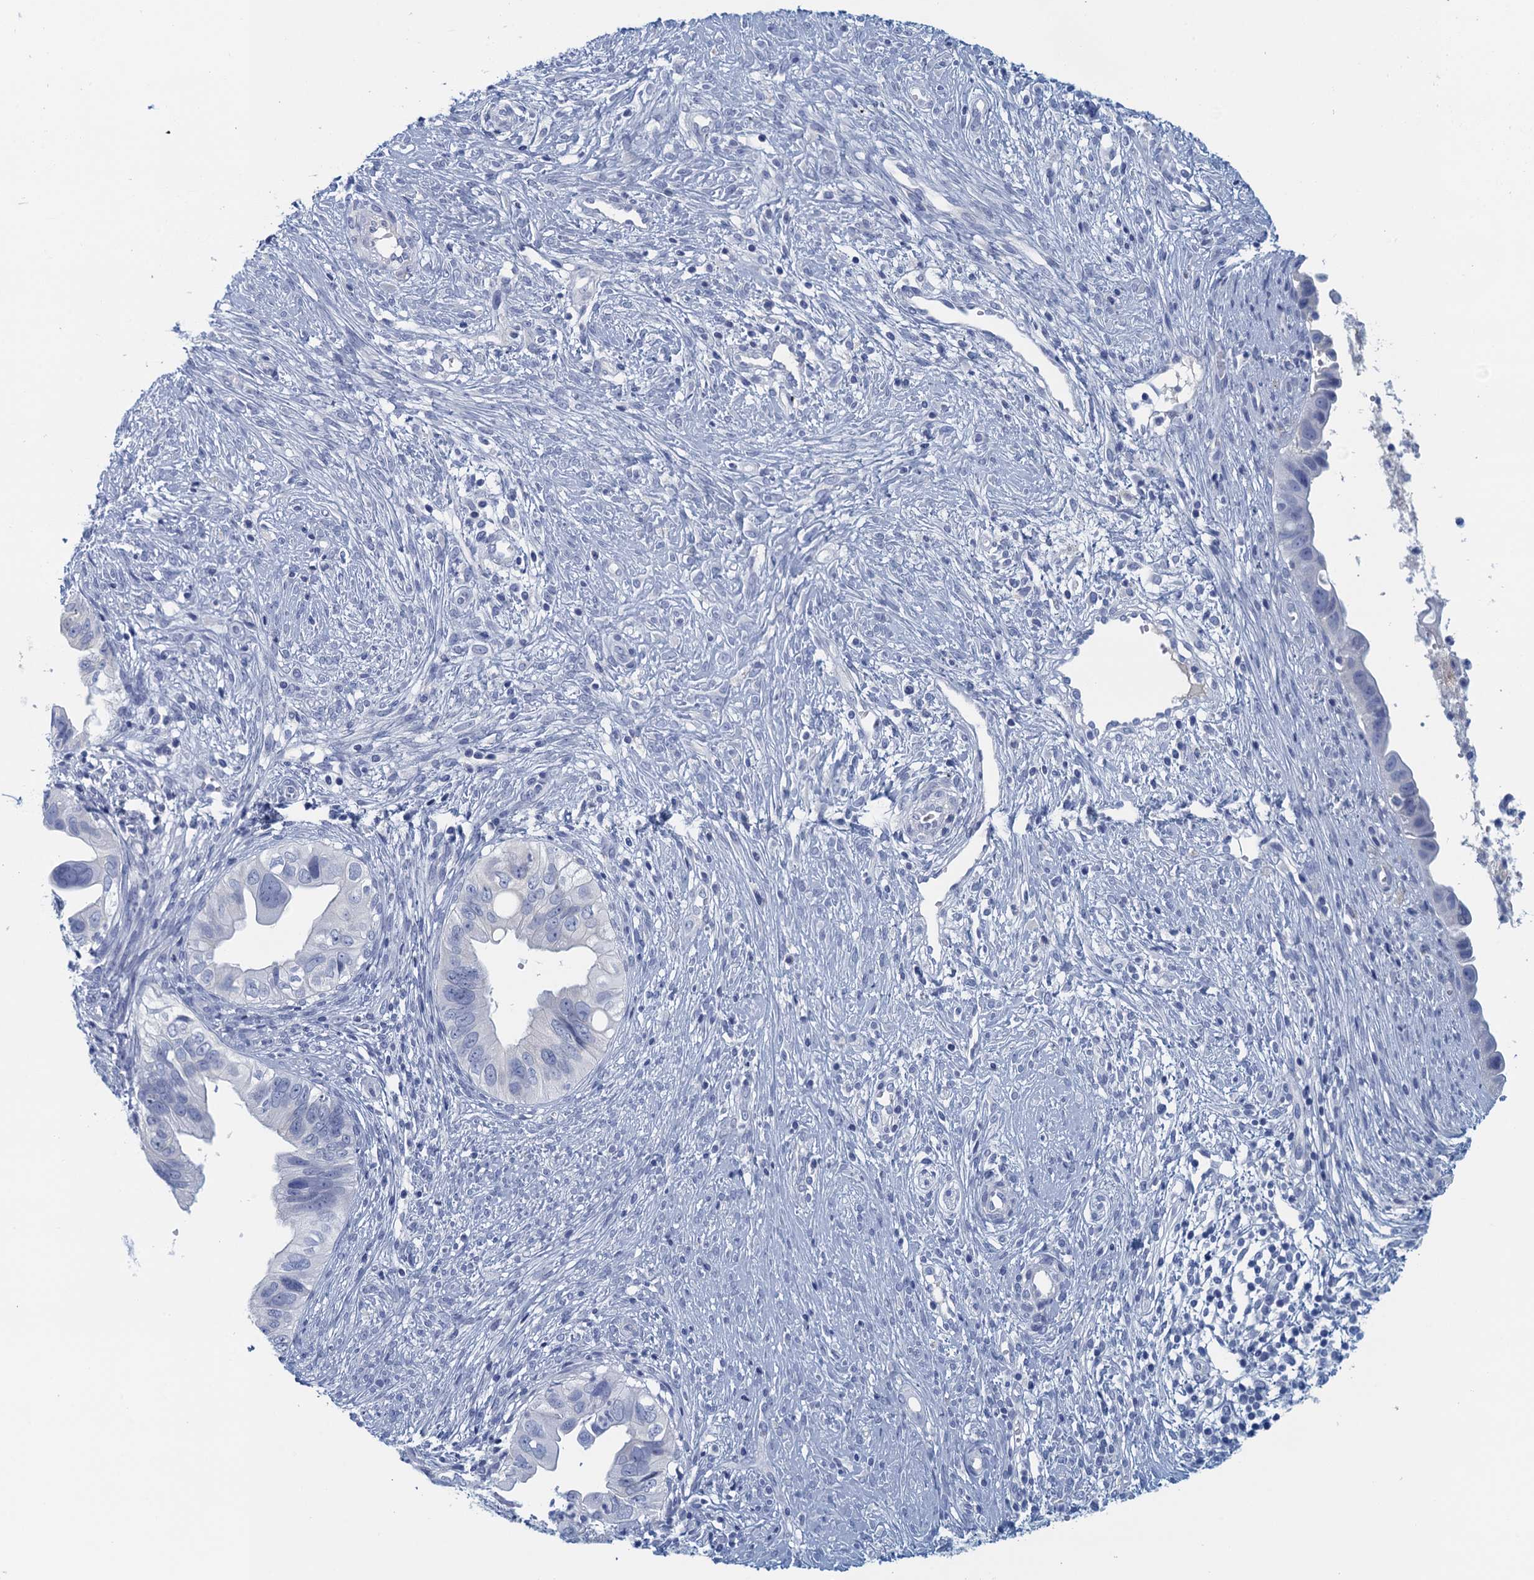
{"staining": {"intensity": "negative", "quantity": "none", "location": "none"}, "tissue": "cervical cancer", "cell_type": "Tumor cells", "image_type": "cancer", "snomed": [{"axis": "morphology", "description": "Adenocarcinoma, NOS"}, {"axis": "topography", "description": "Cervix"}], "caption": "Tumor cells are negative for brown protein staining in cervical cancer.", "gene": "CYP51A1", "patient": {"sex": "female", "age": 42}}